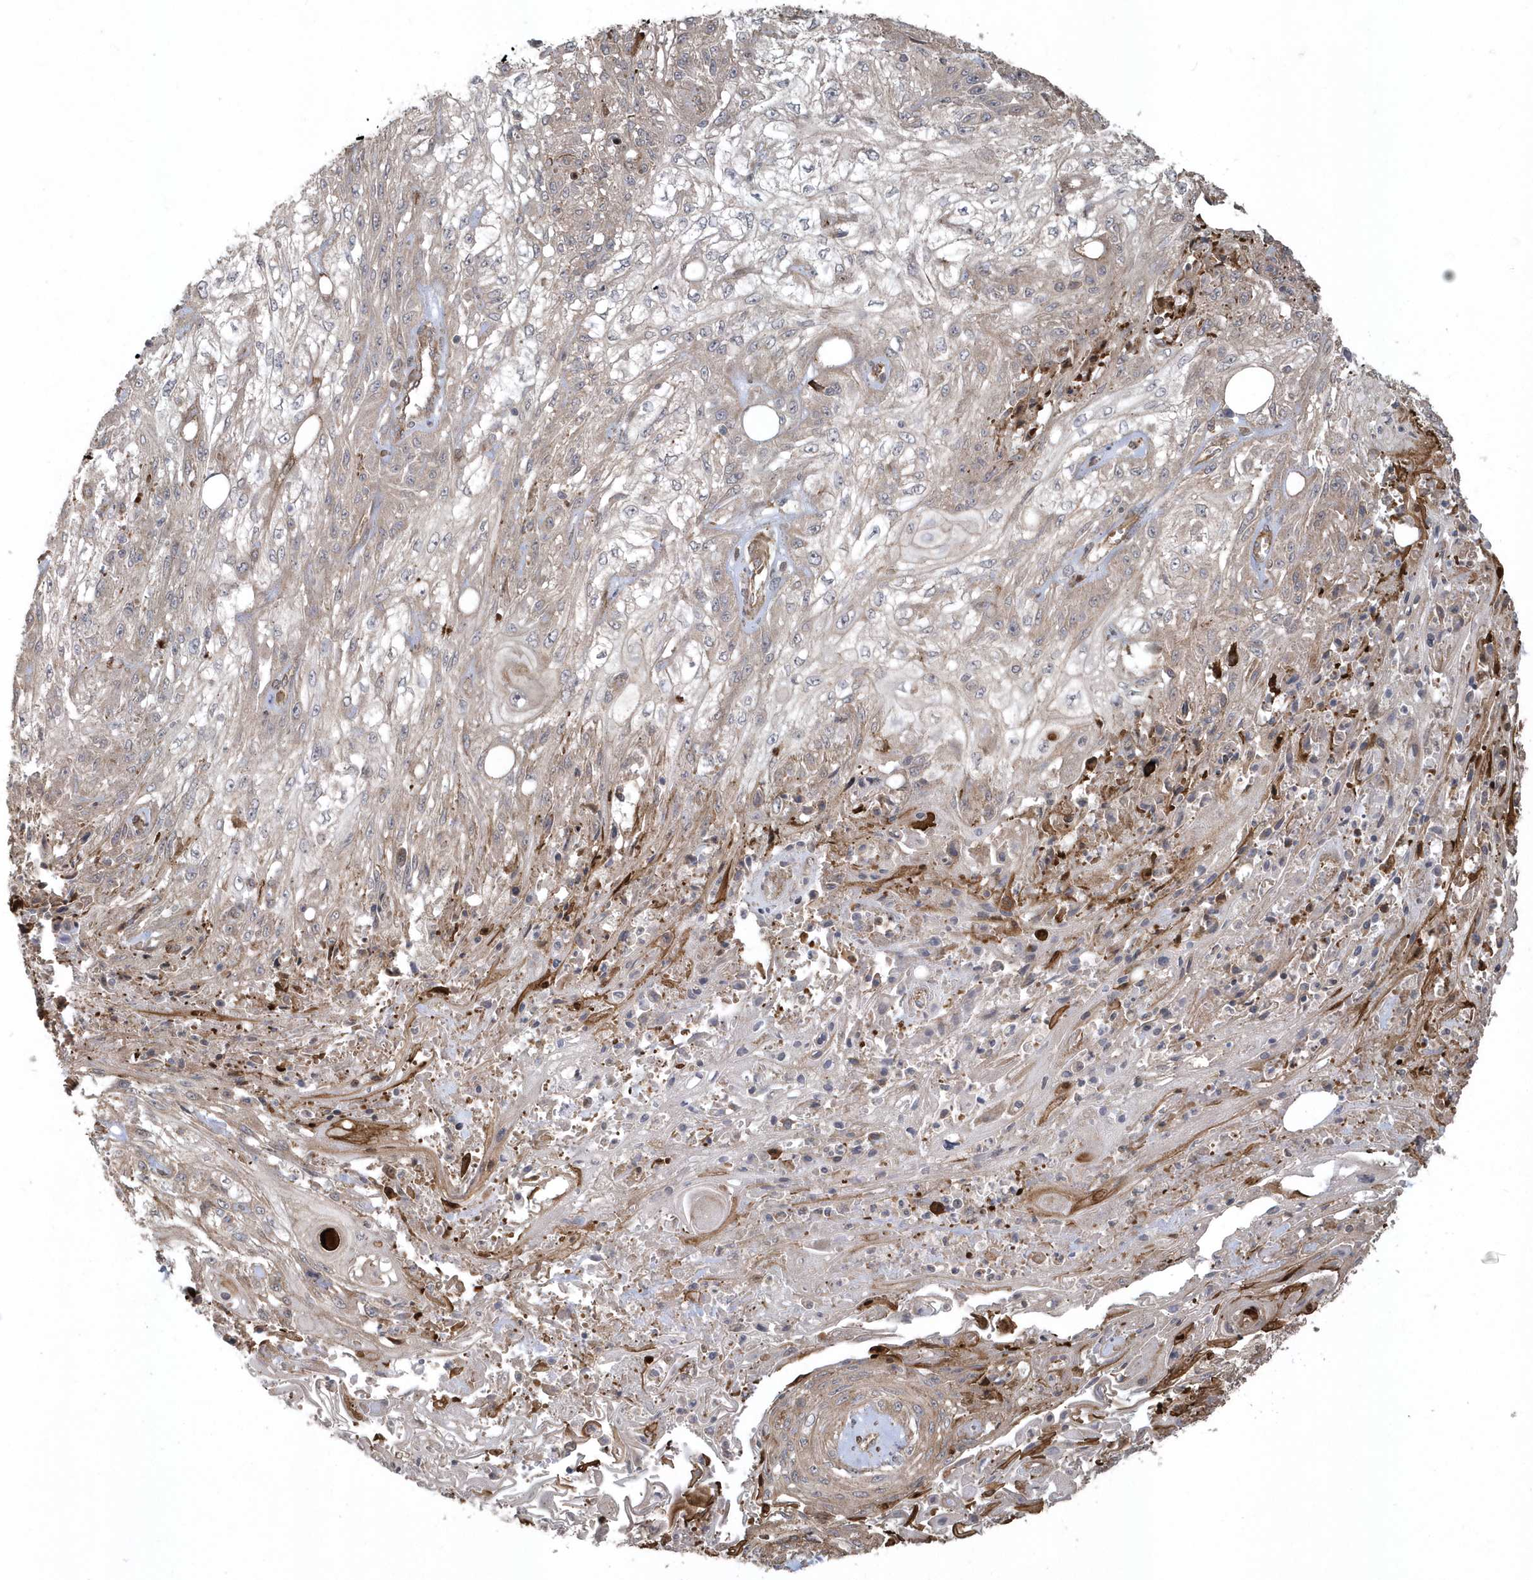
{"staining": {"intensity": "weak", "quantity": "25%-75%", "location": "cytoplasmic/membranous"}, "tissue": "skin cancer", "cell_type": "Tumor cells", "image_type": "cancer", "snomed": [{"axis": "morphology", "description": "Squamous cell carcinoma, NOS"}, {"axis": "morphology", "description": "Squamous cell carcinoma, metastatic, NOS"}, {"axis": "topography", "description": "Skin"}, {"axis": "topography", "description": "Lymph node"}], "caption": "Immunohistochemical staining of skin cancer (squamous cell carcinoma) reveals weak cytoplasmic/membranous protein staining in about 25%-75% of tumor cells.", "gene": "HERPUD1", "patient": {"sex": "male", "age": 75}}